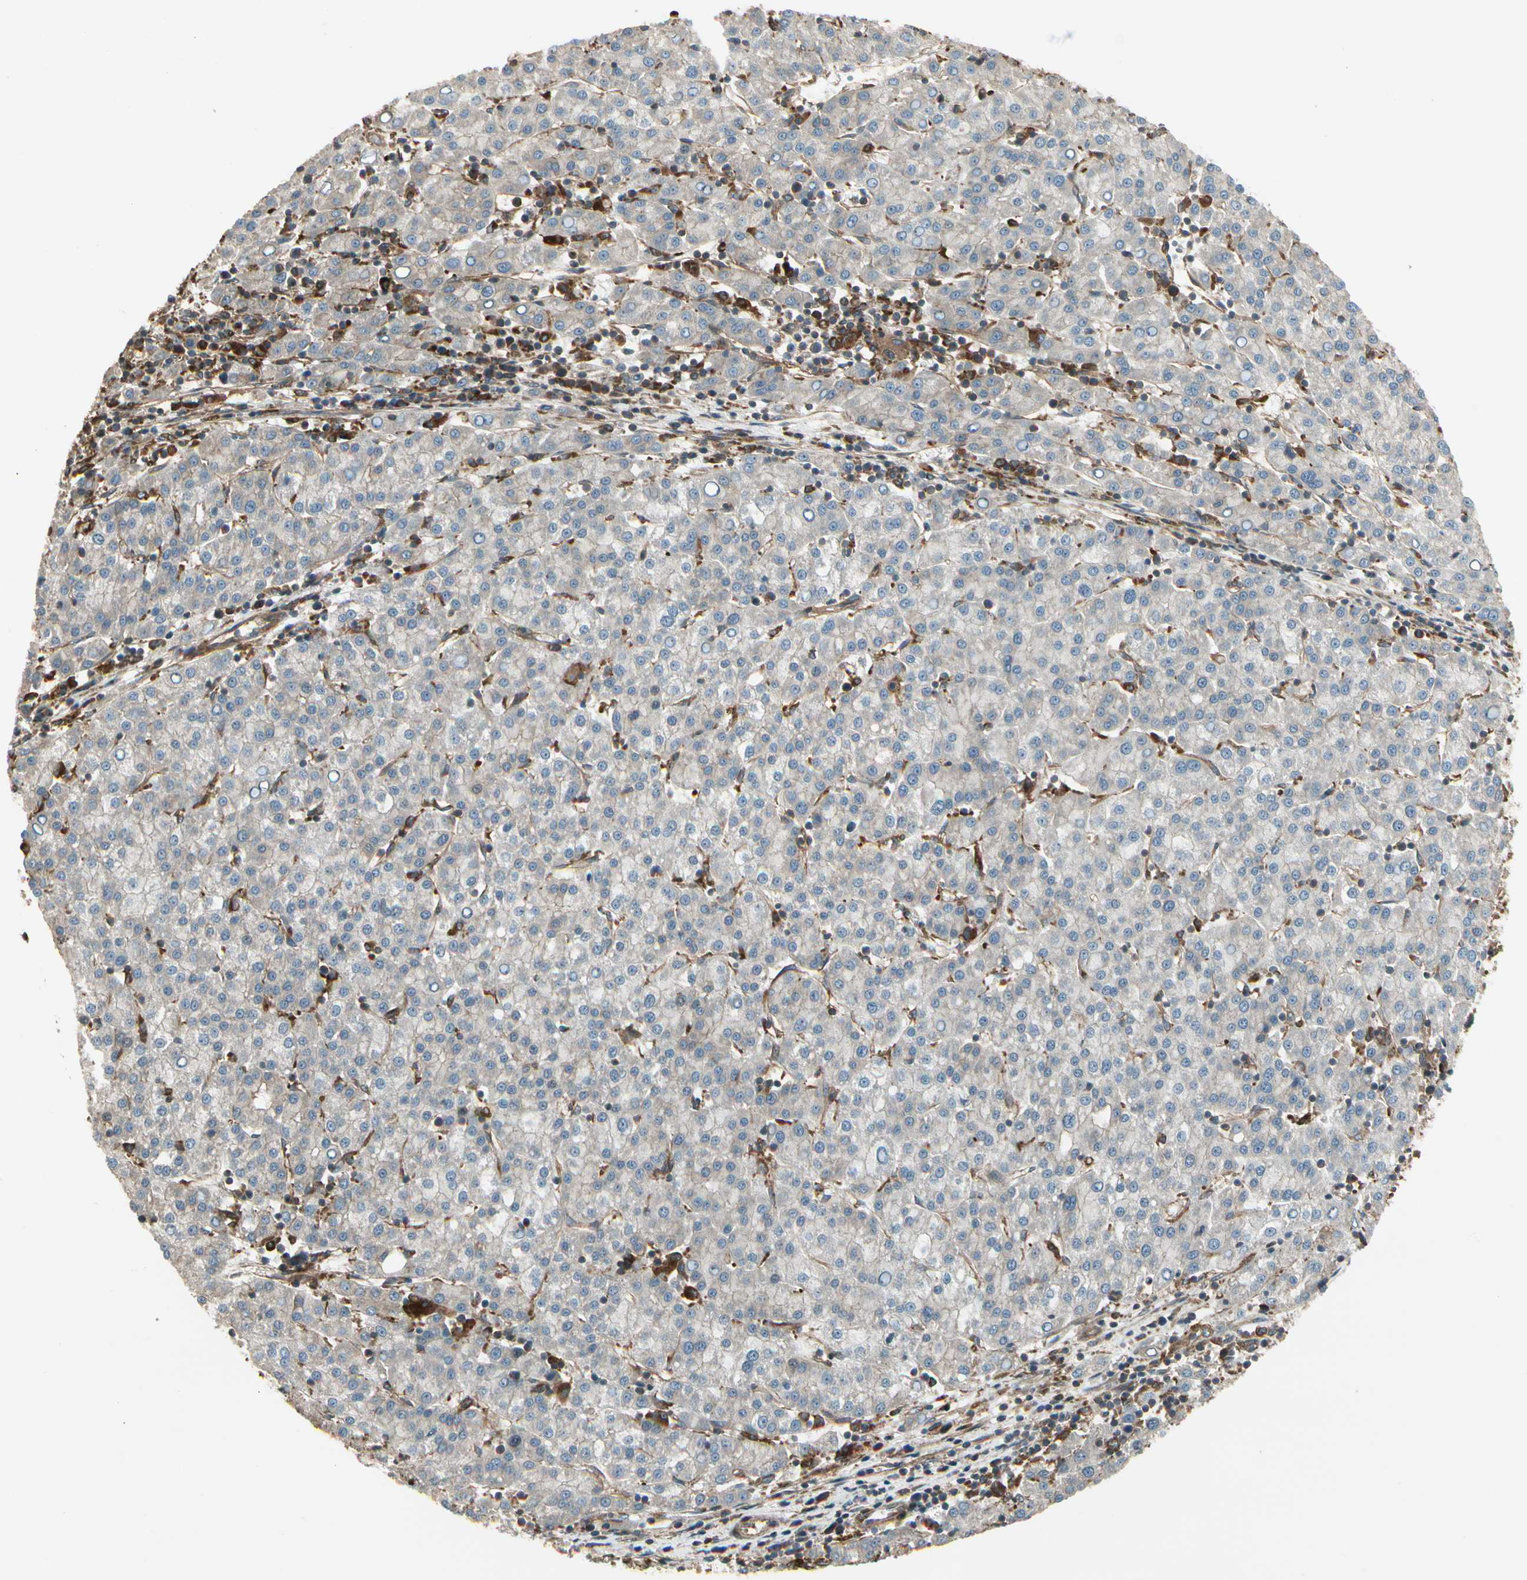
{"staining": {"intensity": "negative", "quantity": "none", "location": "none"}, "tissue": "liver cancer", "cell_type": "Tumor cells", "image_type": "cancer", "snomed": [{"axis": "morphology", "description": "Carcinoma, Hepatocellular, NOS"}, {"axis": "topography", "description": "Liver"}], "caption": "IHC histopathology image of liver cancer stained for a protein (brown), which displays no positivity in tumor cells.", "gene": "FKBP15", "patient": {"sex": "female", "age": 58}}